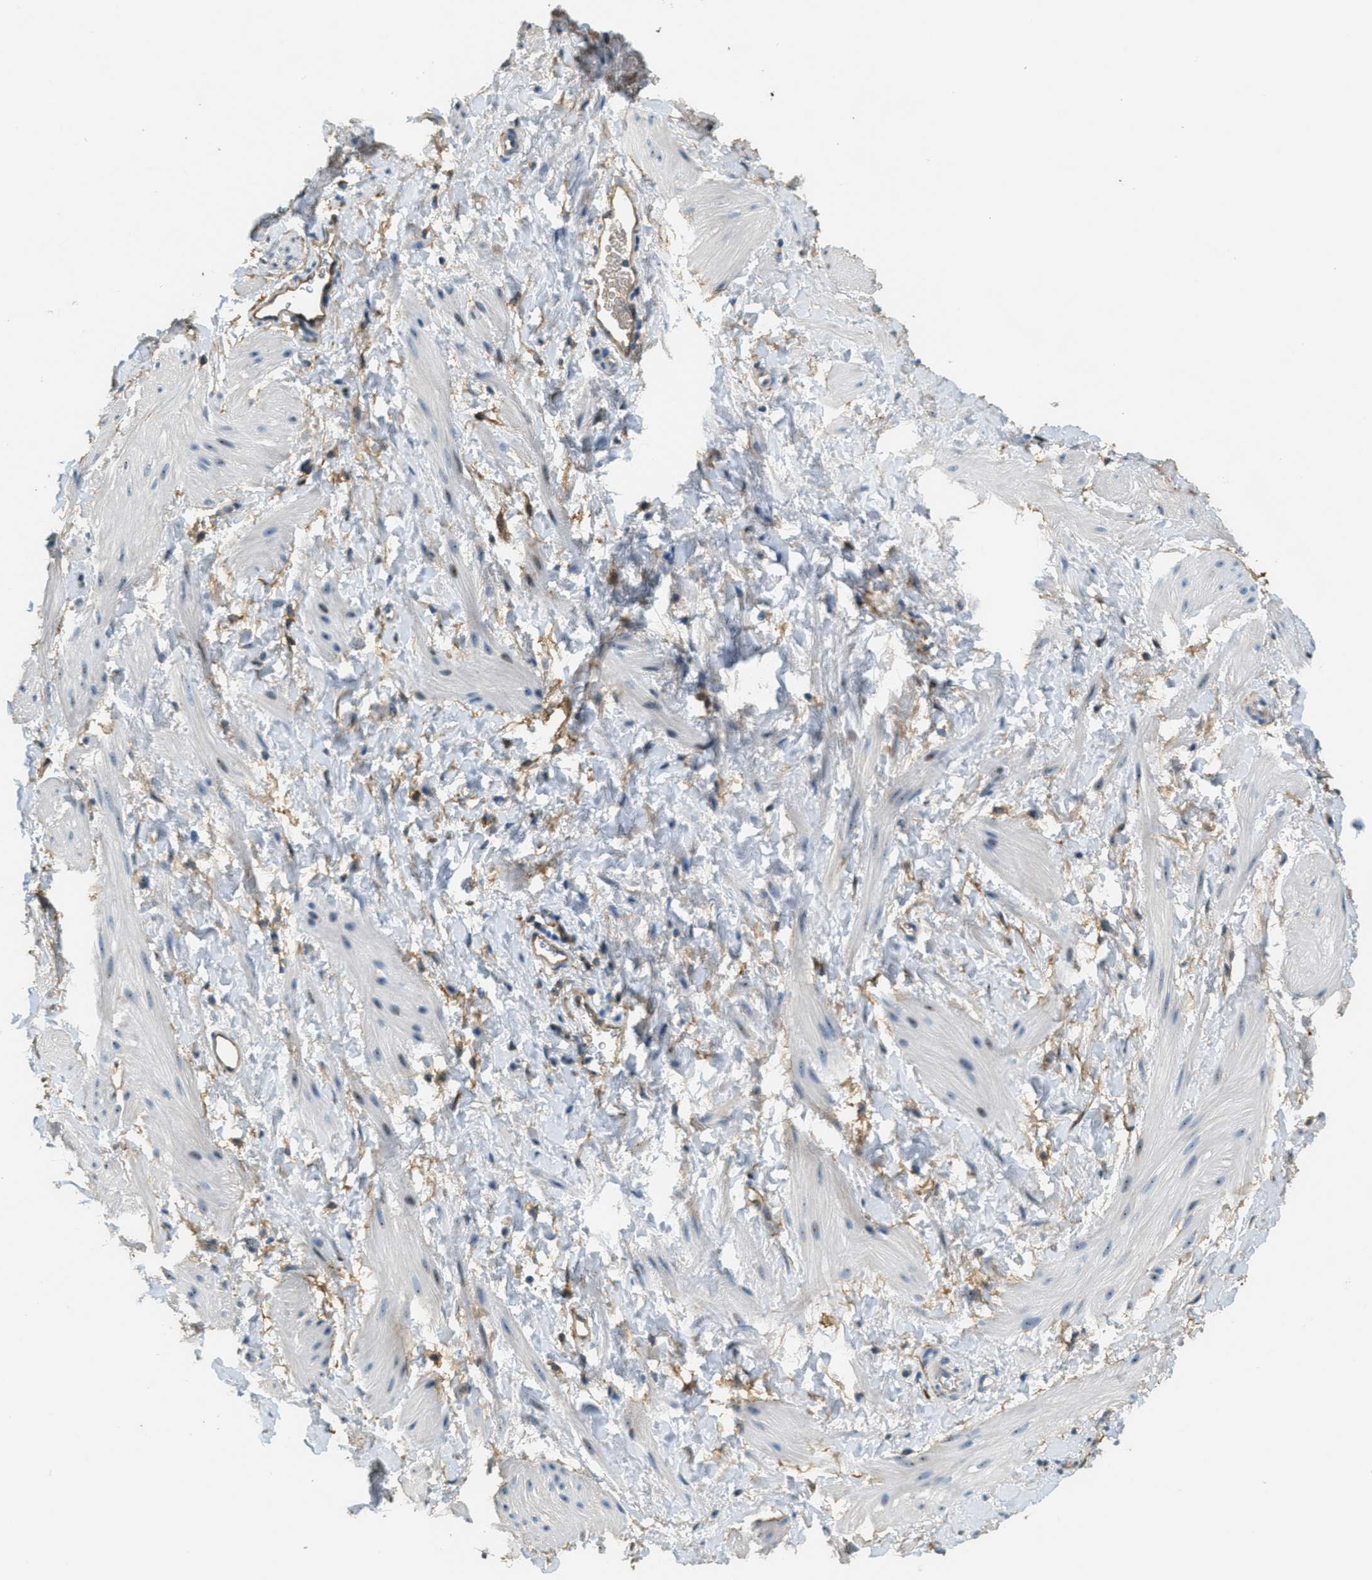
{"staining": {"intensity": "negative", "quantity": "none", "location": "none"}, "tissue": "smooth muscle", "cell_type": "Smooth muscle cells", "image_type": "normal", "snomed": [{"axis": "morphology", "description": "Normal tissue, NOS"}, {"axis": "topography", "description": "Smooth muscle"}], "caption": "This is an immunohistochemistry micrograph of normal human smooth muscle. There is no positivity in smooth muscle cells.", "gene": "OSMR", "patient": {"sex": "male", "age": 16}}